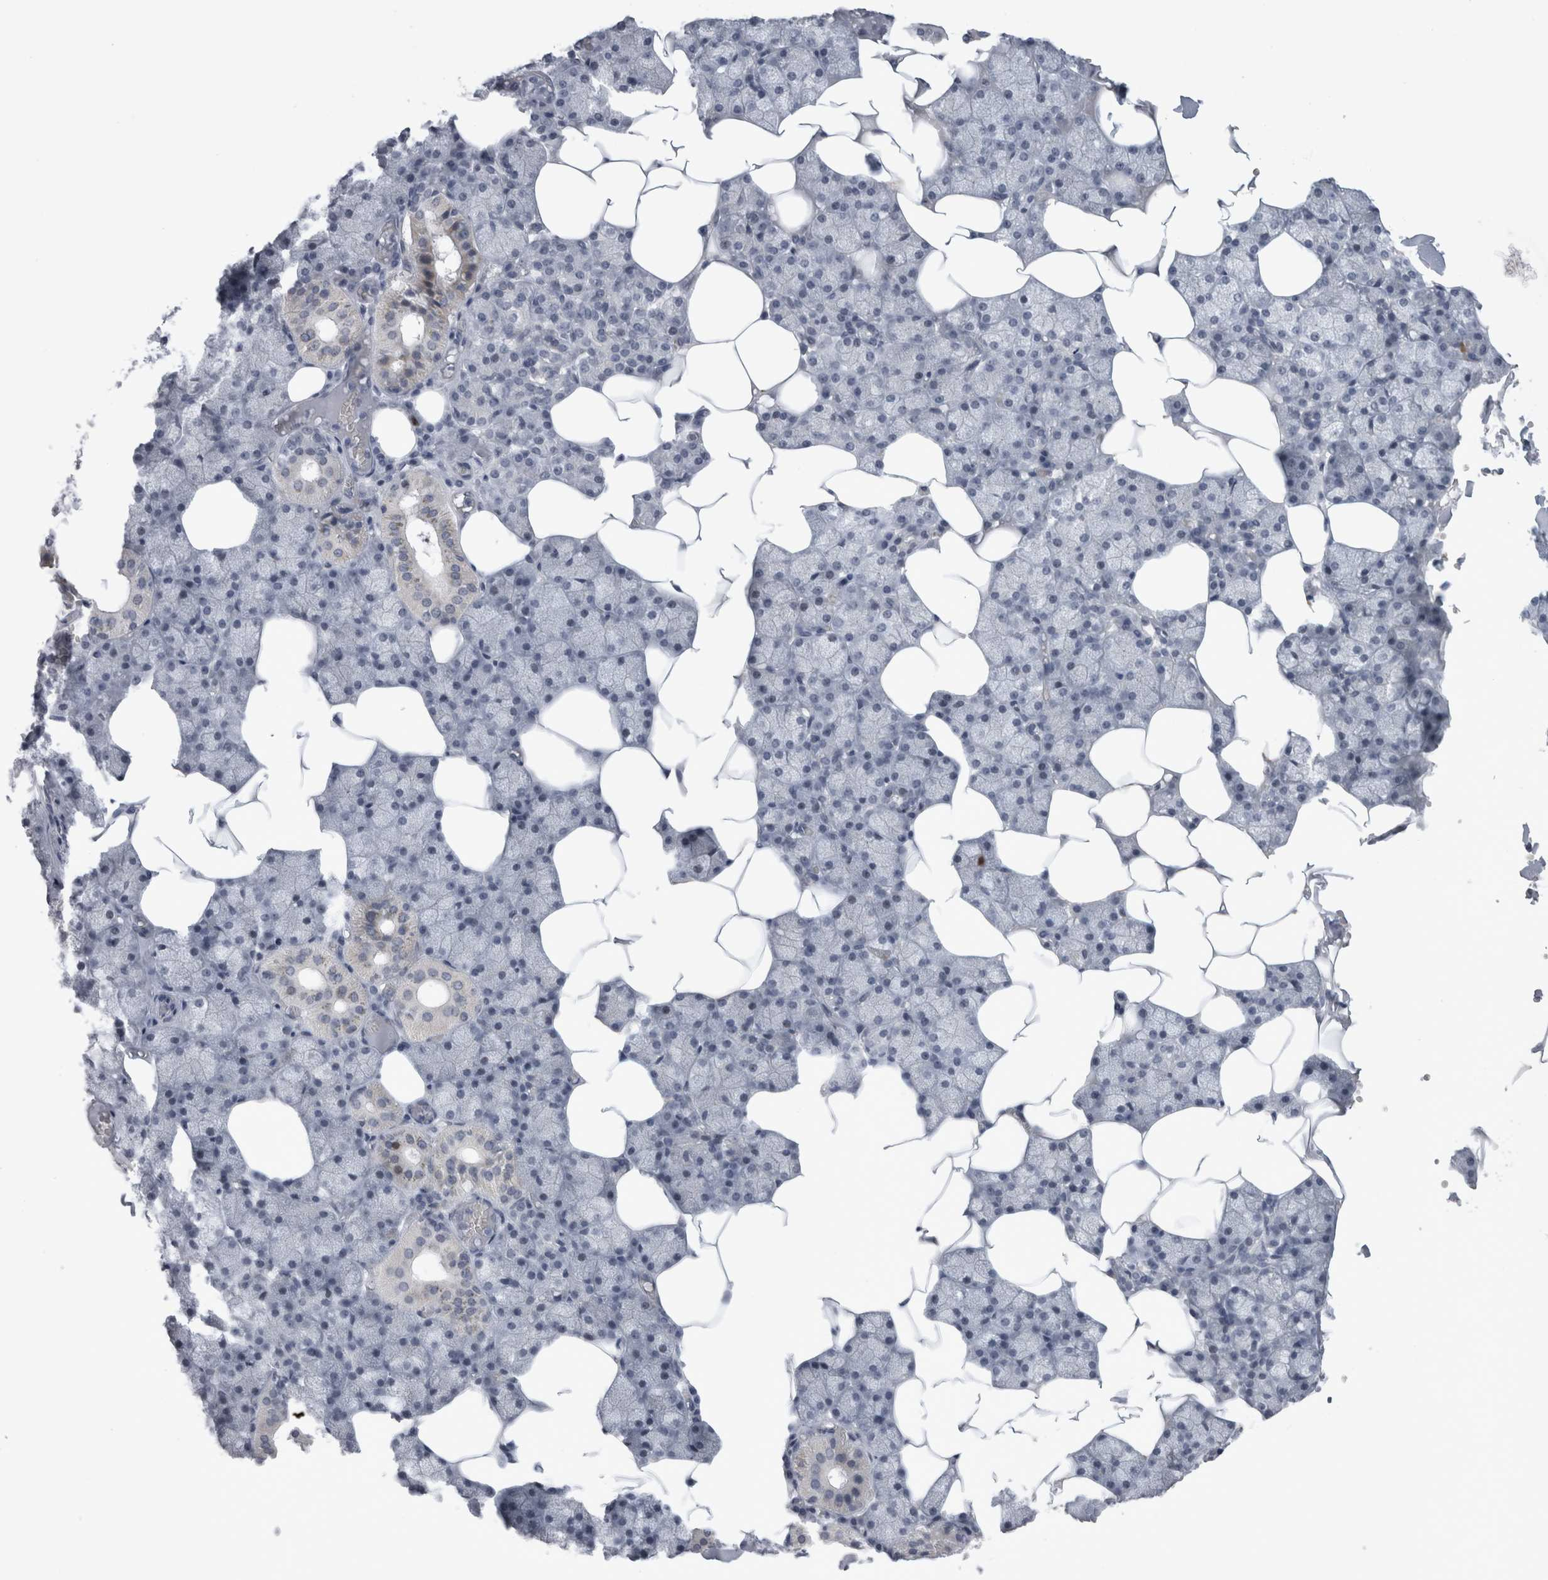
{"staining": {"intensity": "negative", "quantity": "none", "location": "none"}, "tissue": "salivary gland", "cell_type": "Glandular cells", "image_type": "normal", "snomed": [{"axis": "morphology", "description": "Normal tissue, NOS"}, {"axis": "topography", "description": "Salivary gland"}], "caption": "Human salivary gland stained for a protein using immunohistochemistry (IHC) displays no expression in glandular cells.", "gene": "KIF18B", "patient": {"sex": "male", "age": 62}}